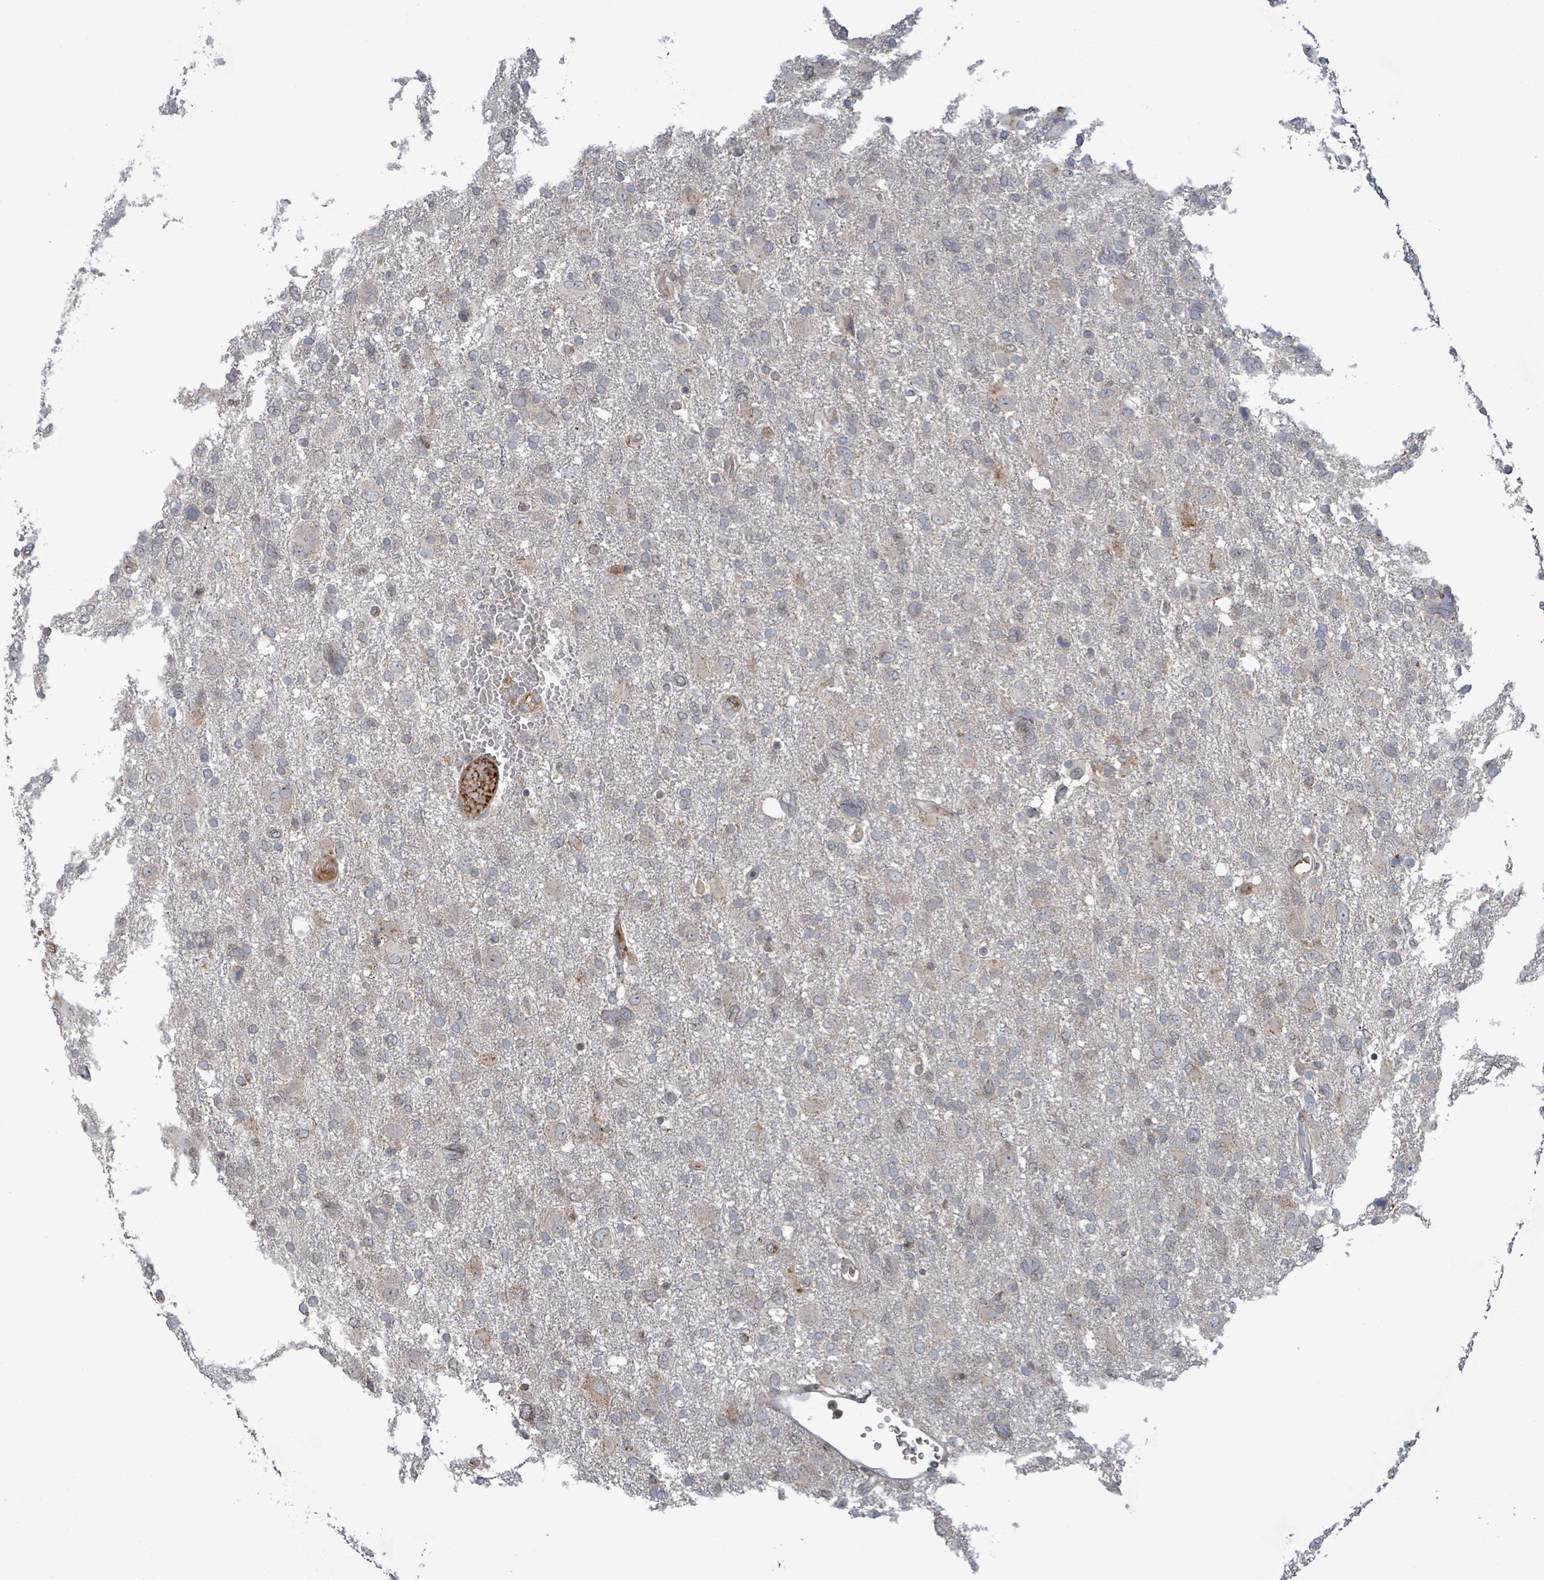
{"staining": {"intensity": "negative", "quantity": "none", "location": "none"}, "tissue": "glioma", "cell_type": "Tumor cells", "image_type": "cancer", "snomed": [{"axis": "morphology", "description": "Glioma, malignant, High grade"}, {"axis": "topography", "description": "Brain"}], "caption": "The histopathology image exhibits no significant expression in tumor cells of glioma.", "gene": "GRM8", "patient": {"sex": "male", "age": 61}}